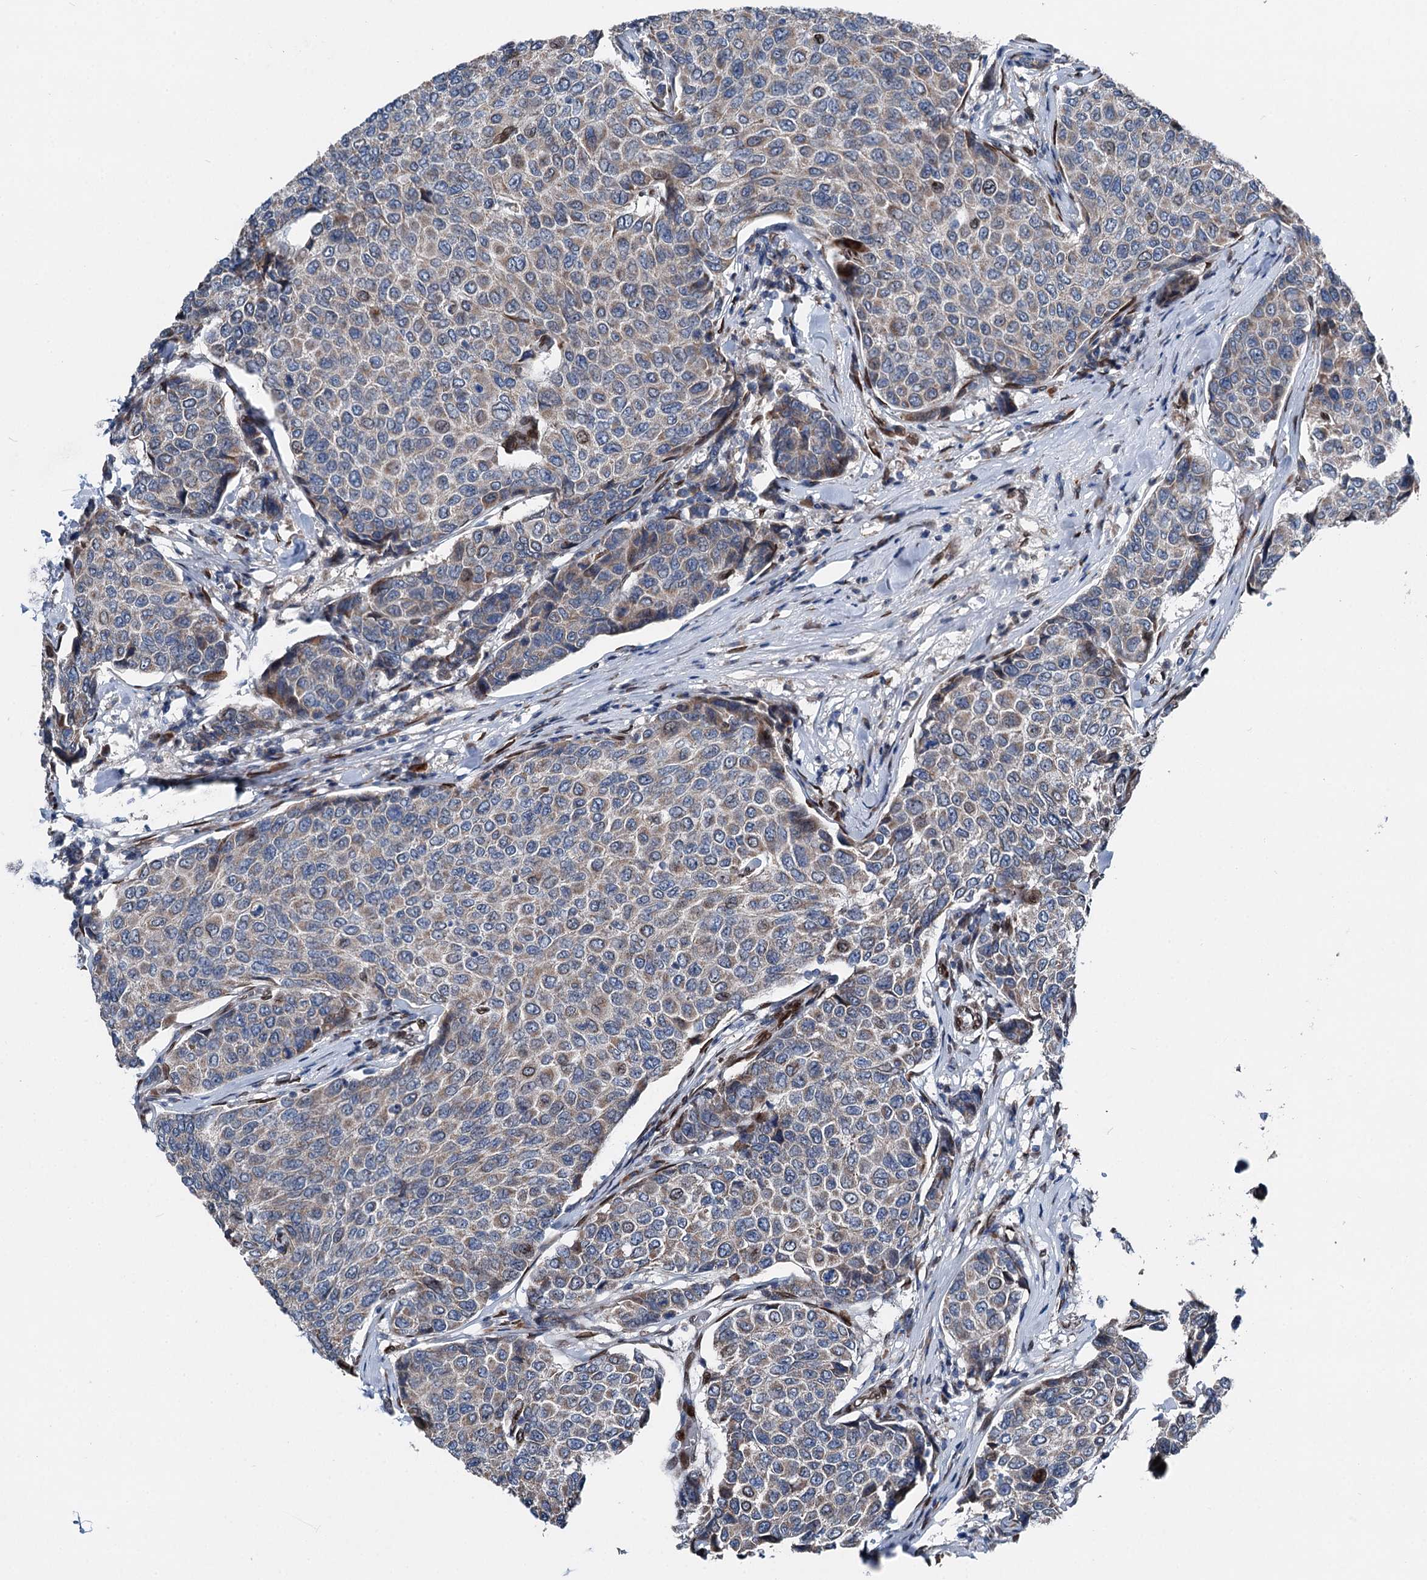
{"staining": {"intensity": "weak", "quantity": "<25%", "location": "cytoplasmic/membranous"}, "tissue": "breast cancer", "cell_type": "Tumor cells", "image_type": "cancer", "snomed": [{"axis": "morphology", "description": "Duct carcinoma"}, {"axis": "topography", "description": "Breast"}], "caption": "Immunohistochemical staining of breast cancer (invasive ductal carcinoma) demonstrates no significant staining in tumor cells.", "gene": "MRPL14", "patient": {"sex": "female", "age": 55}}